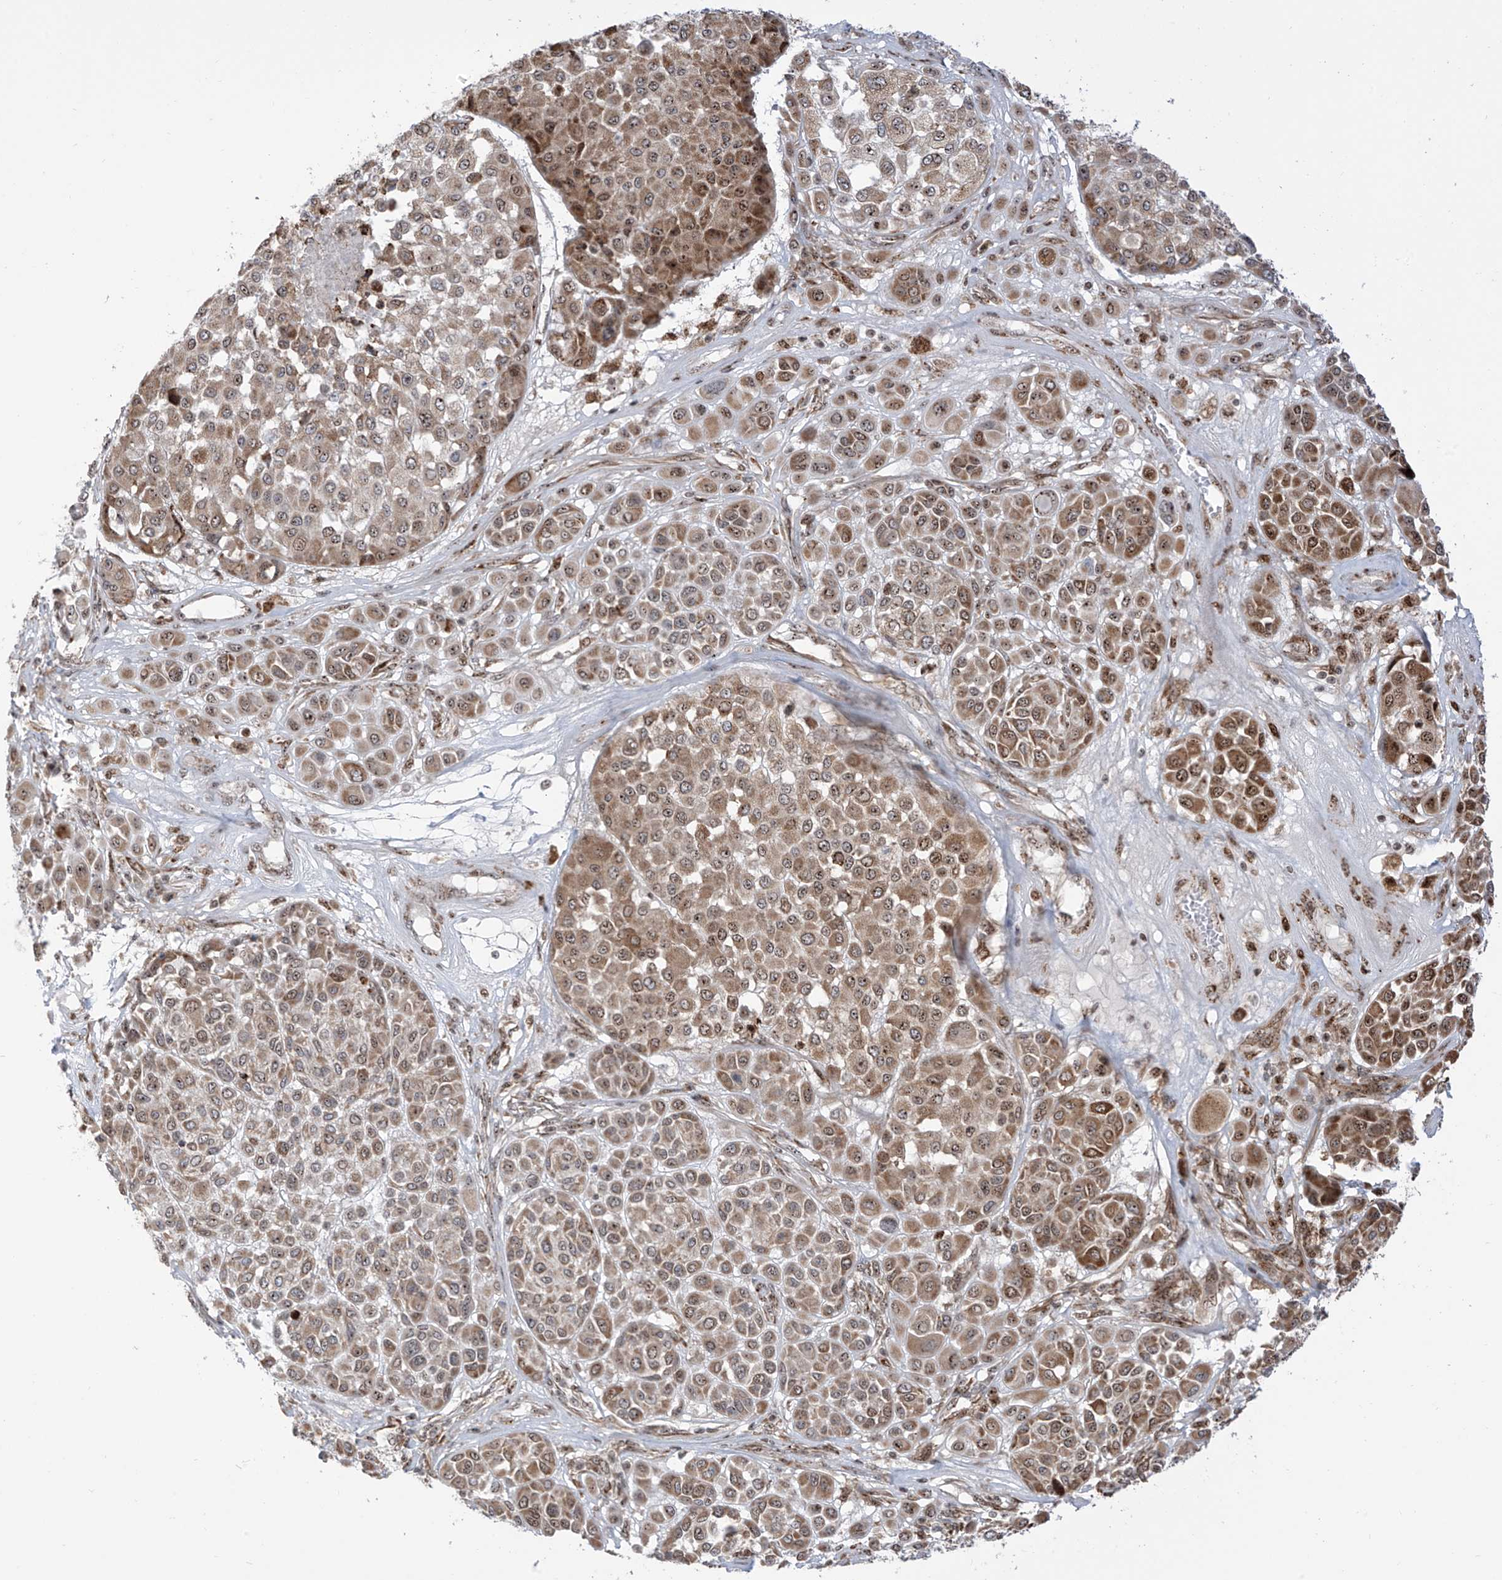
{"staining": {"intensity": "moderate", "quantity": ">75%", "location": "cytoplasmic/membranous,nuclear"}, "tissue": "melanoma", "cell_type": "Tumor cells", "image_type": "cancer", "snomed": [{"axis": "morphology", "description": "Malignant melanoma, Metastatic site"}, {"axis": "topography", "description": "Soft tissue"}], "caption": "Protein staining exhibits moderate cytoplasmic/membranous and nuclear expression in about >75% of tumor cells in malignant melanoma (metastatic site).", "gene": "ZBTB8A", "patient": {"sex": "male", "age": 41}}